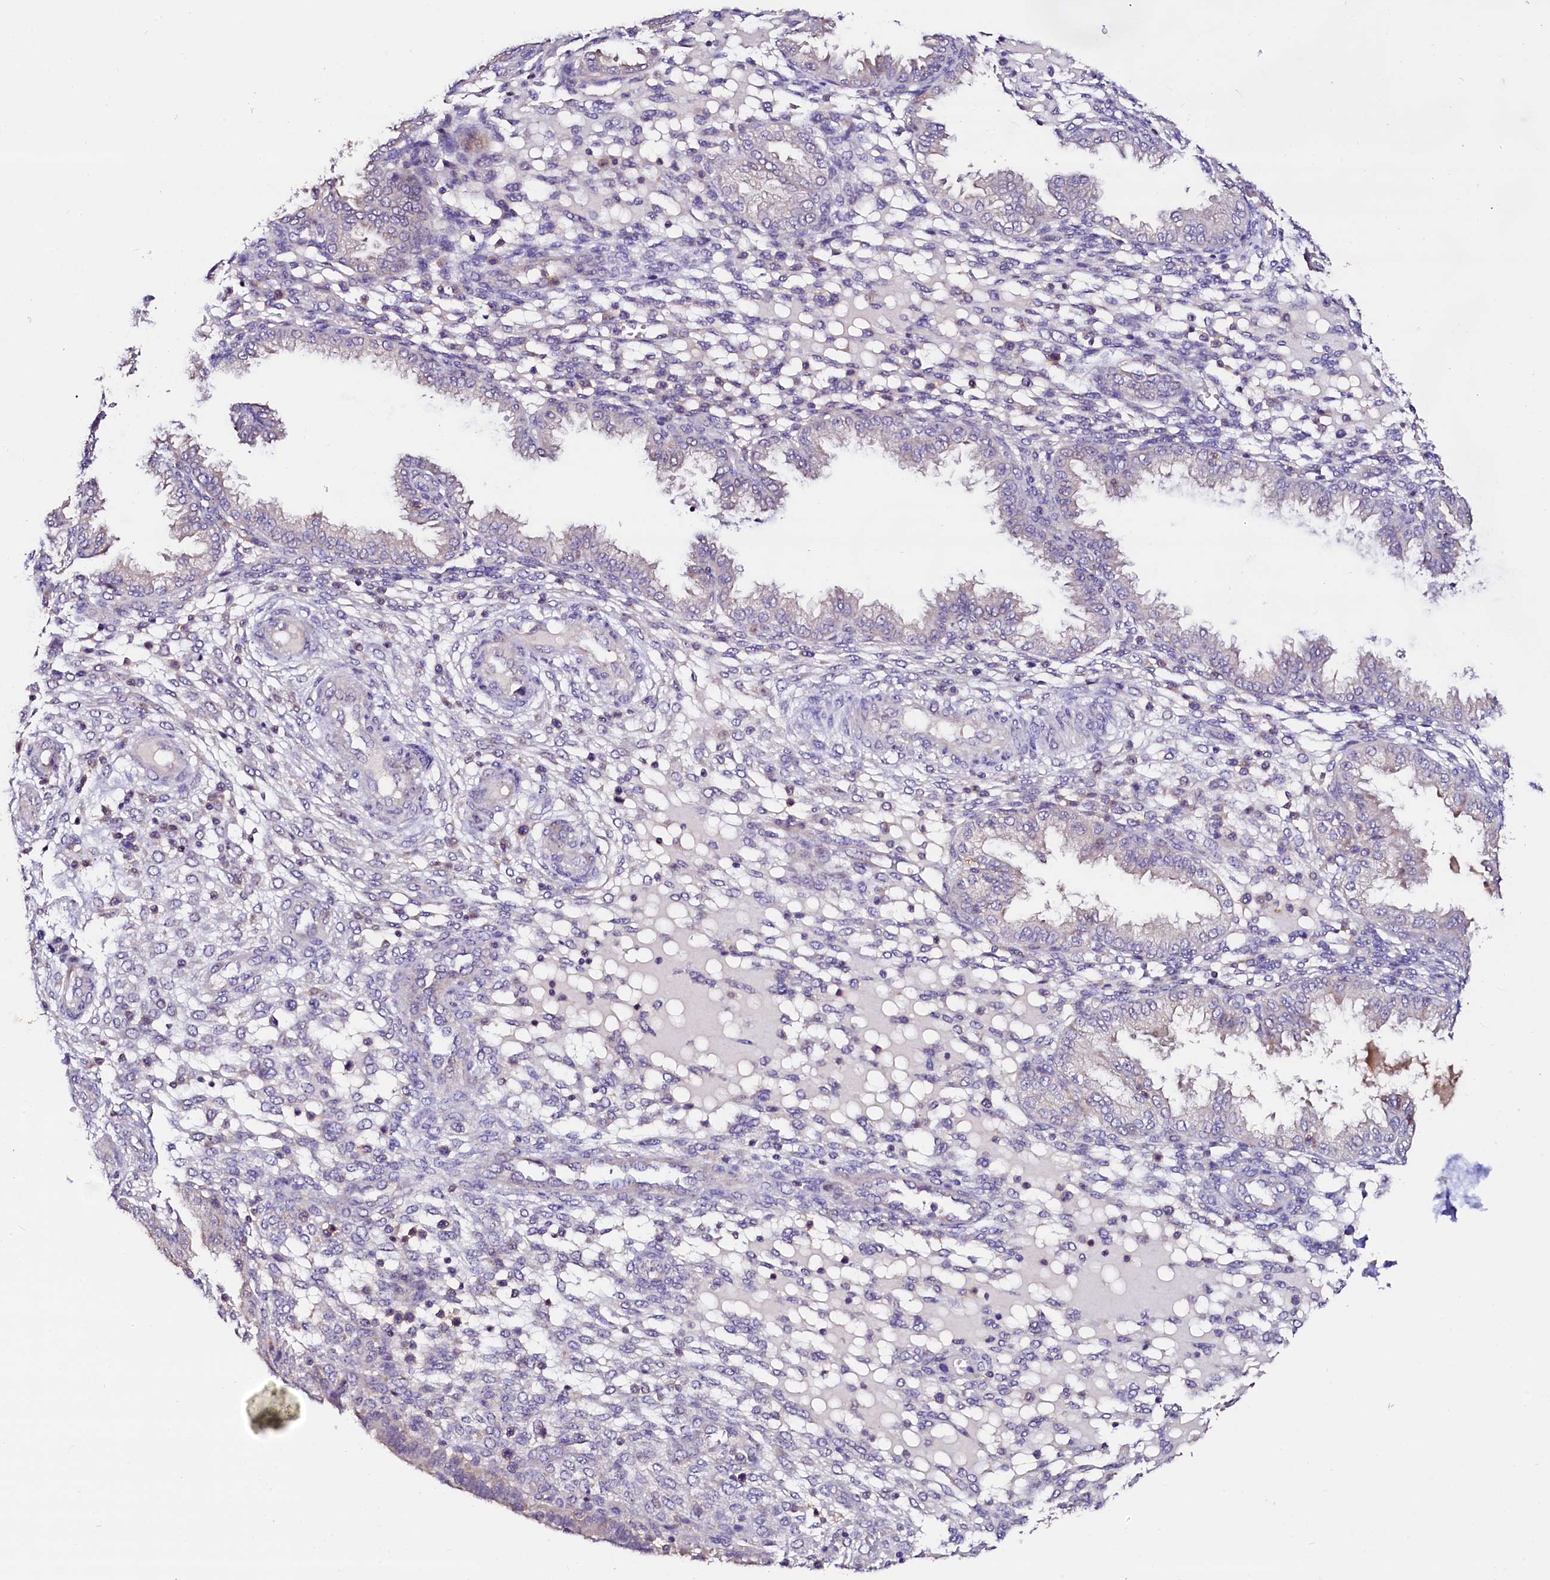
{"staining": {"intensity": "negative", "quantity": "none", "location": "none"}, "tissue": "endometrium", "cell_type": "Cells in endometrial stroma", "image_type": "normal", "snomed": [{"axis": "morphology", "description": "Normal tissue, NOS"}, {"axis": "topography", "description": "Endometrium"}], "caption": "A high-resolution histopathology image shows IHC staining of normal endometrium, which reveals no significant positivity in cells in endometrial stroma.", "gene": "NALF1", "patient": {"sex": "female", "age": 33}}